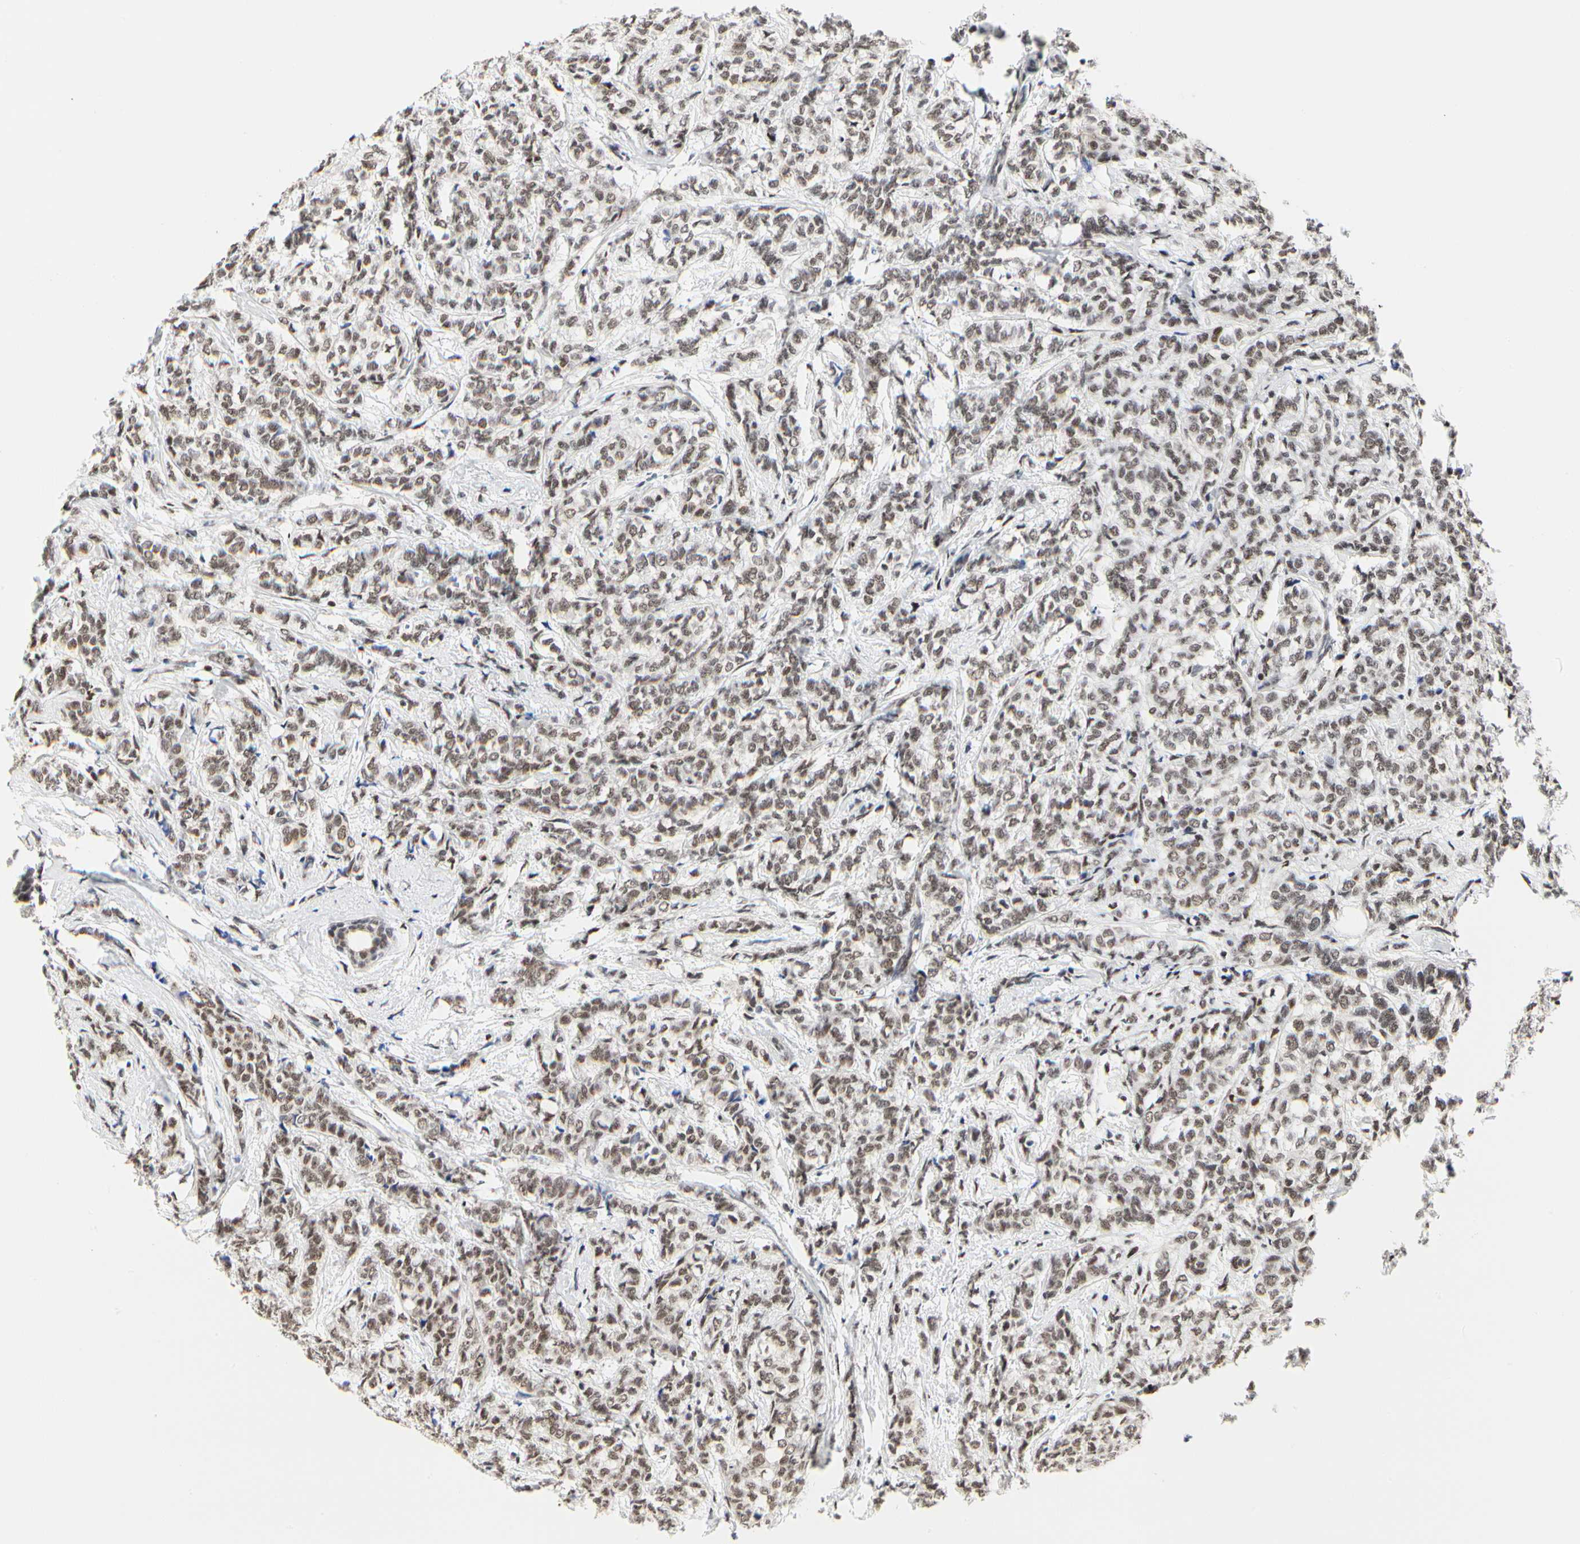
{"staining": {"intensity": "moderate", "quantity": ">75%", "location": "nuclear"}, "tissue": "breast cancer", "cell_type": "Tumor cells", "image_type": "cancer", "snomed": [{"axis": "morphology", "description": "Lobular carcinoma"}, {"axis": "topography", "description": "Breast"}], "caption": "A brown stain labels moderate nuclear staining of a protein in human breast cancer (lobular carcinoma) tumor cells.", "gene": "PRMT3", "patient": {"sex": "female", "age": 60}}